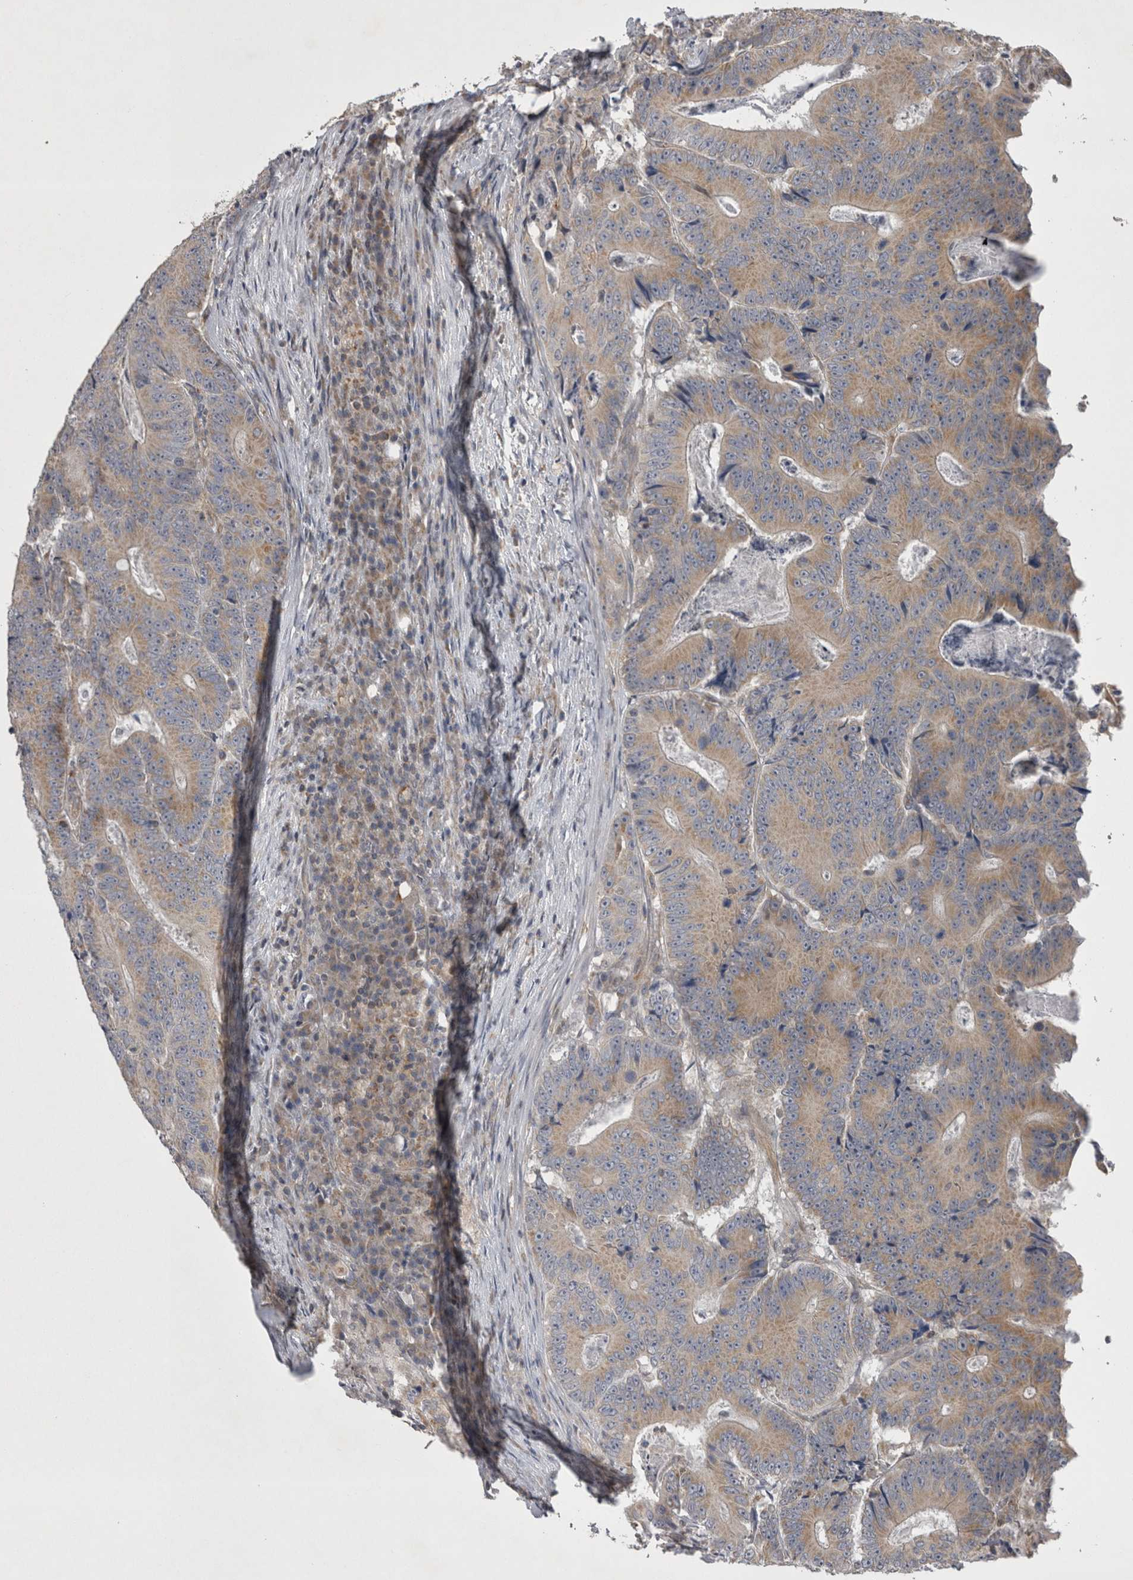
{"staining": {"intensity": "weak", "quantity": ">75%", "location": "cytoplasmic/membranous"}, "tissue": "colorectal cancer", "cell_type": "Tumor cells", "image_type": "cancer", "snomed": [{"axis": "morphology", "description": "Adenocarcinoma, NOS"}, {"axis": "topography", "description": "Colon"}], "caption": "IHC photomicrograph of human adenocarcinoma (colorectal) stained for a protein (brown), which shows low levels of weak cytoplasmic/membranous expression in approximately >75% of tumor cells.", "gene": "TSPOAP1", "patient": {"sex": "male", "age": 83}}